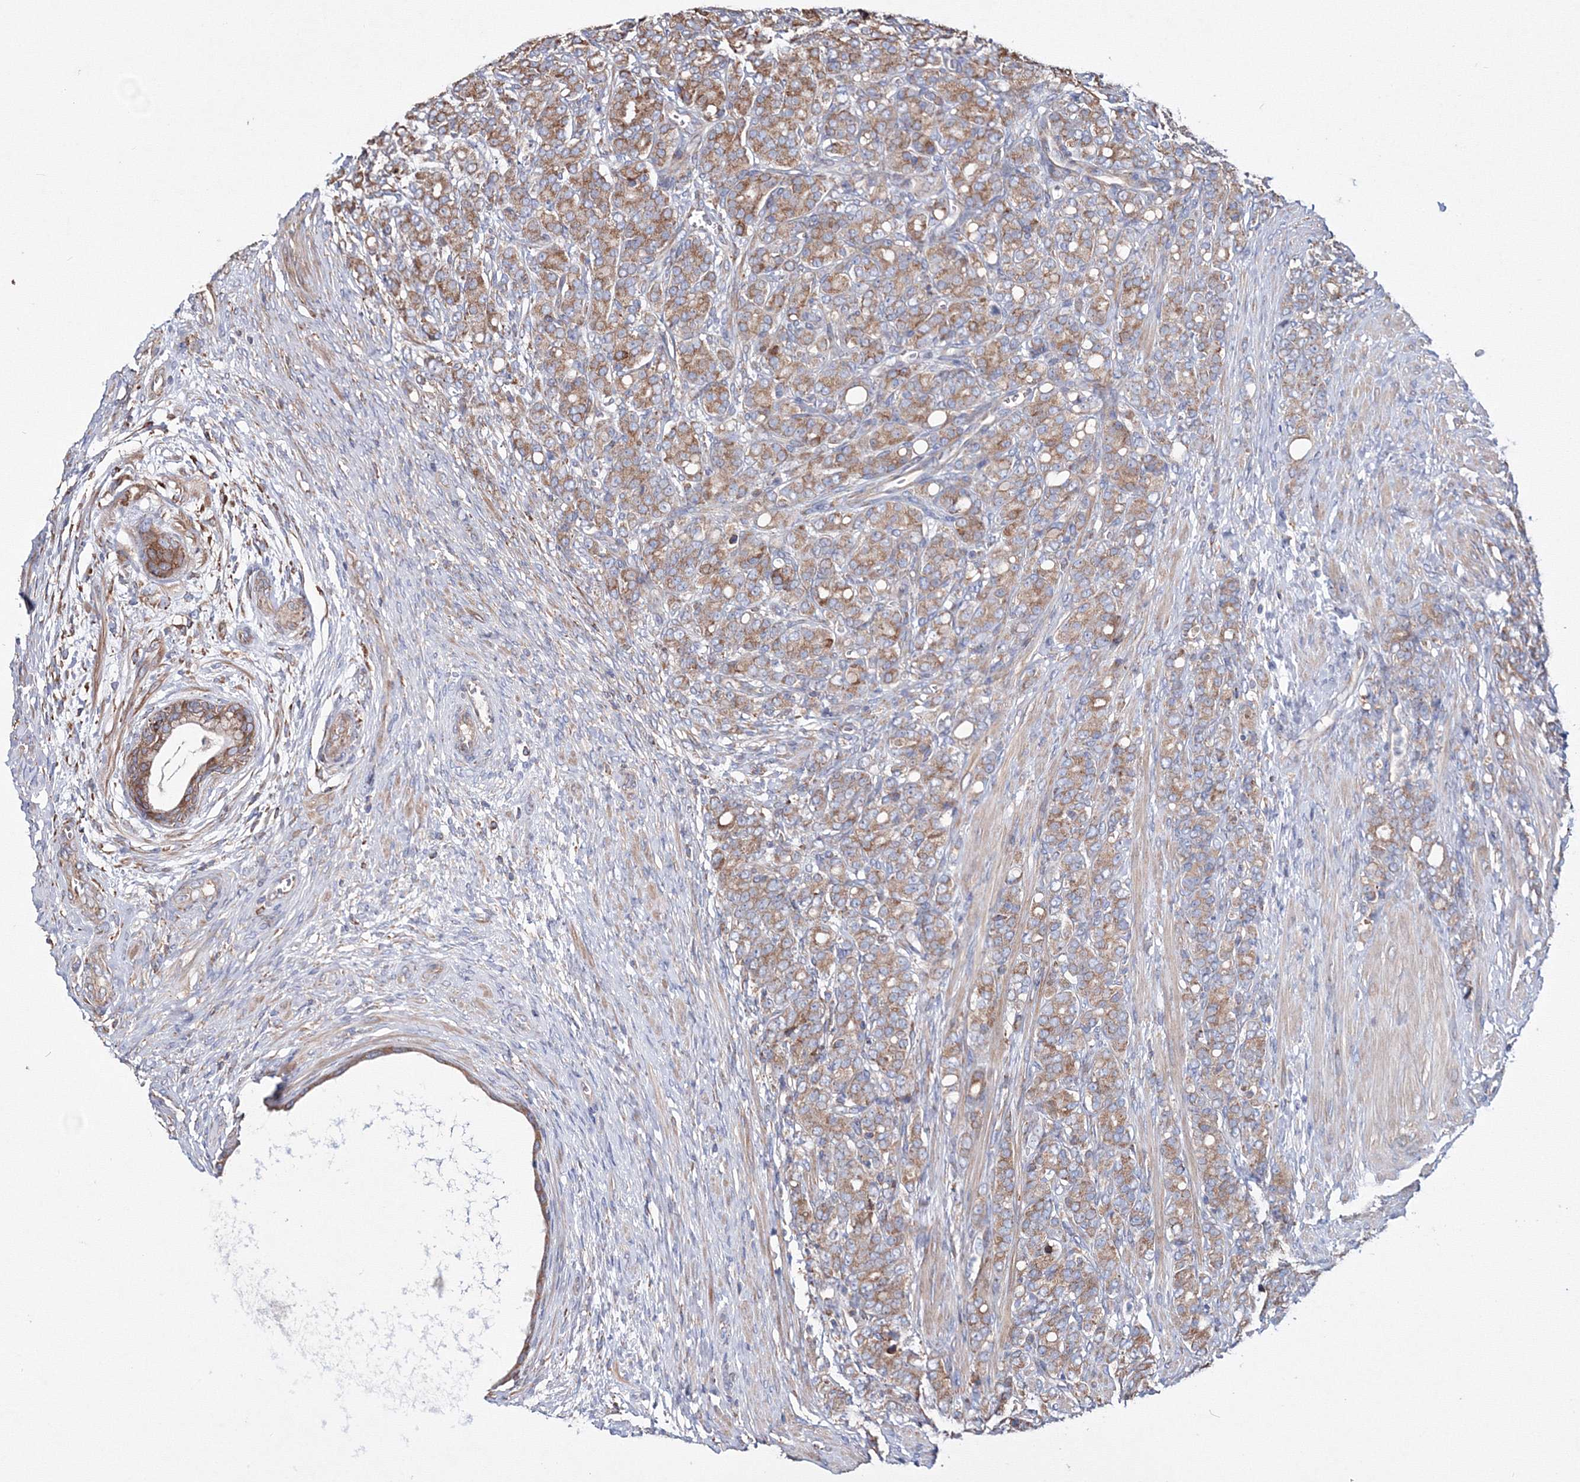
{"staining": {"intensity": "moderate", "quantity": "25%-75%", "location": "cytoplasmic/membranous"}, "tissue": "prostate cancer", "cell_type": "Tumor cells", "image_type": "cancer", "snomed": [{"axis": "morphology", "description": "Adenocarcinoma, High grade"}, {"axis": "topography", "description": "Prostate"}], "caption": "There is medium levels of moderate cytoplasmic/membranous staining in tumor cells of high-grade adenocarcinoma (prostate), as demonstrated by immunohistochemical staining (brown color).", "gene": "VPS8", "patient": {"sex": "male", "age": 62}}